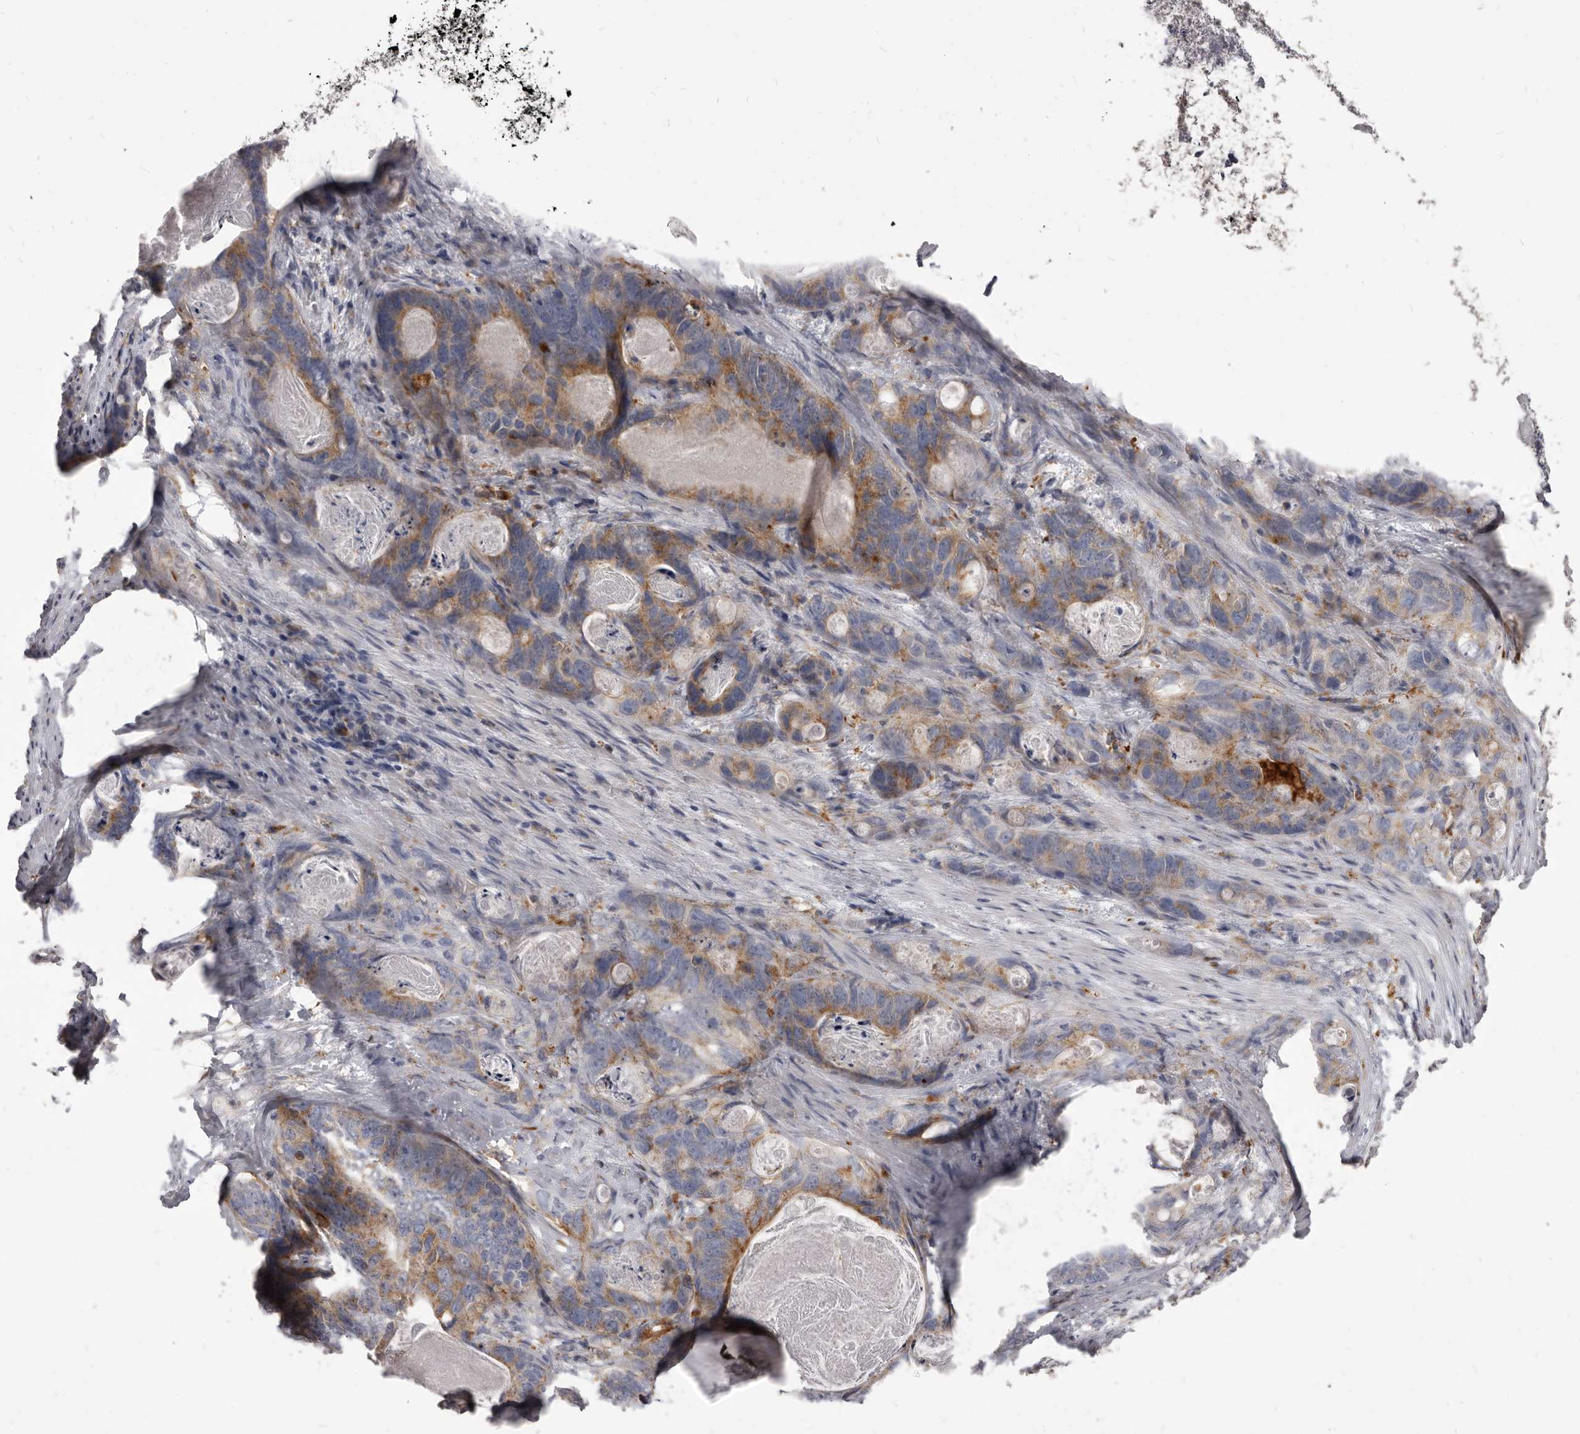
{"staining": {"intensity": "moderate", "quantity": ">75%", "location": "cytoplasmic/membranous"}, "tissue": "stomach cancer", "cell_type": "Tumor cells", "image_type": "cancer", "snomed": [{"axis": "morphology", "description": "Normal tissue, NOS"}, {"axis": "morphology", "description": "Adenocarcinoma, NOS"}, {"axis": "topography", "description": "Stomach"}], "caption": "Moderate cytoplasmic/membranous staining is seen in approximately >75% of tumor cells in stomach cancer.", "gene": "PI4K2A", "patient": {"sex": "female", "age": 89}}